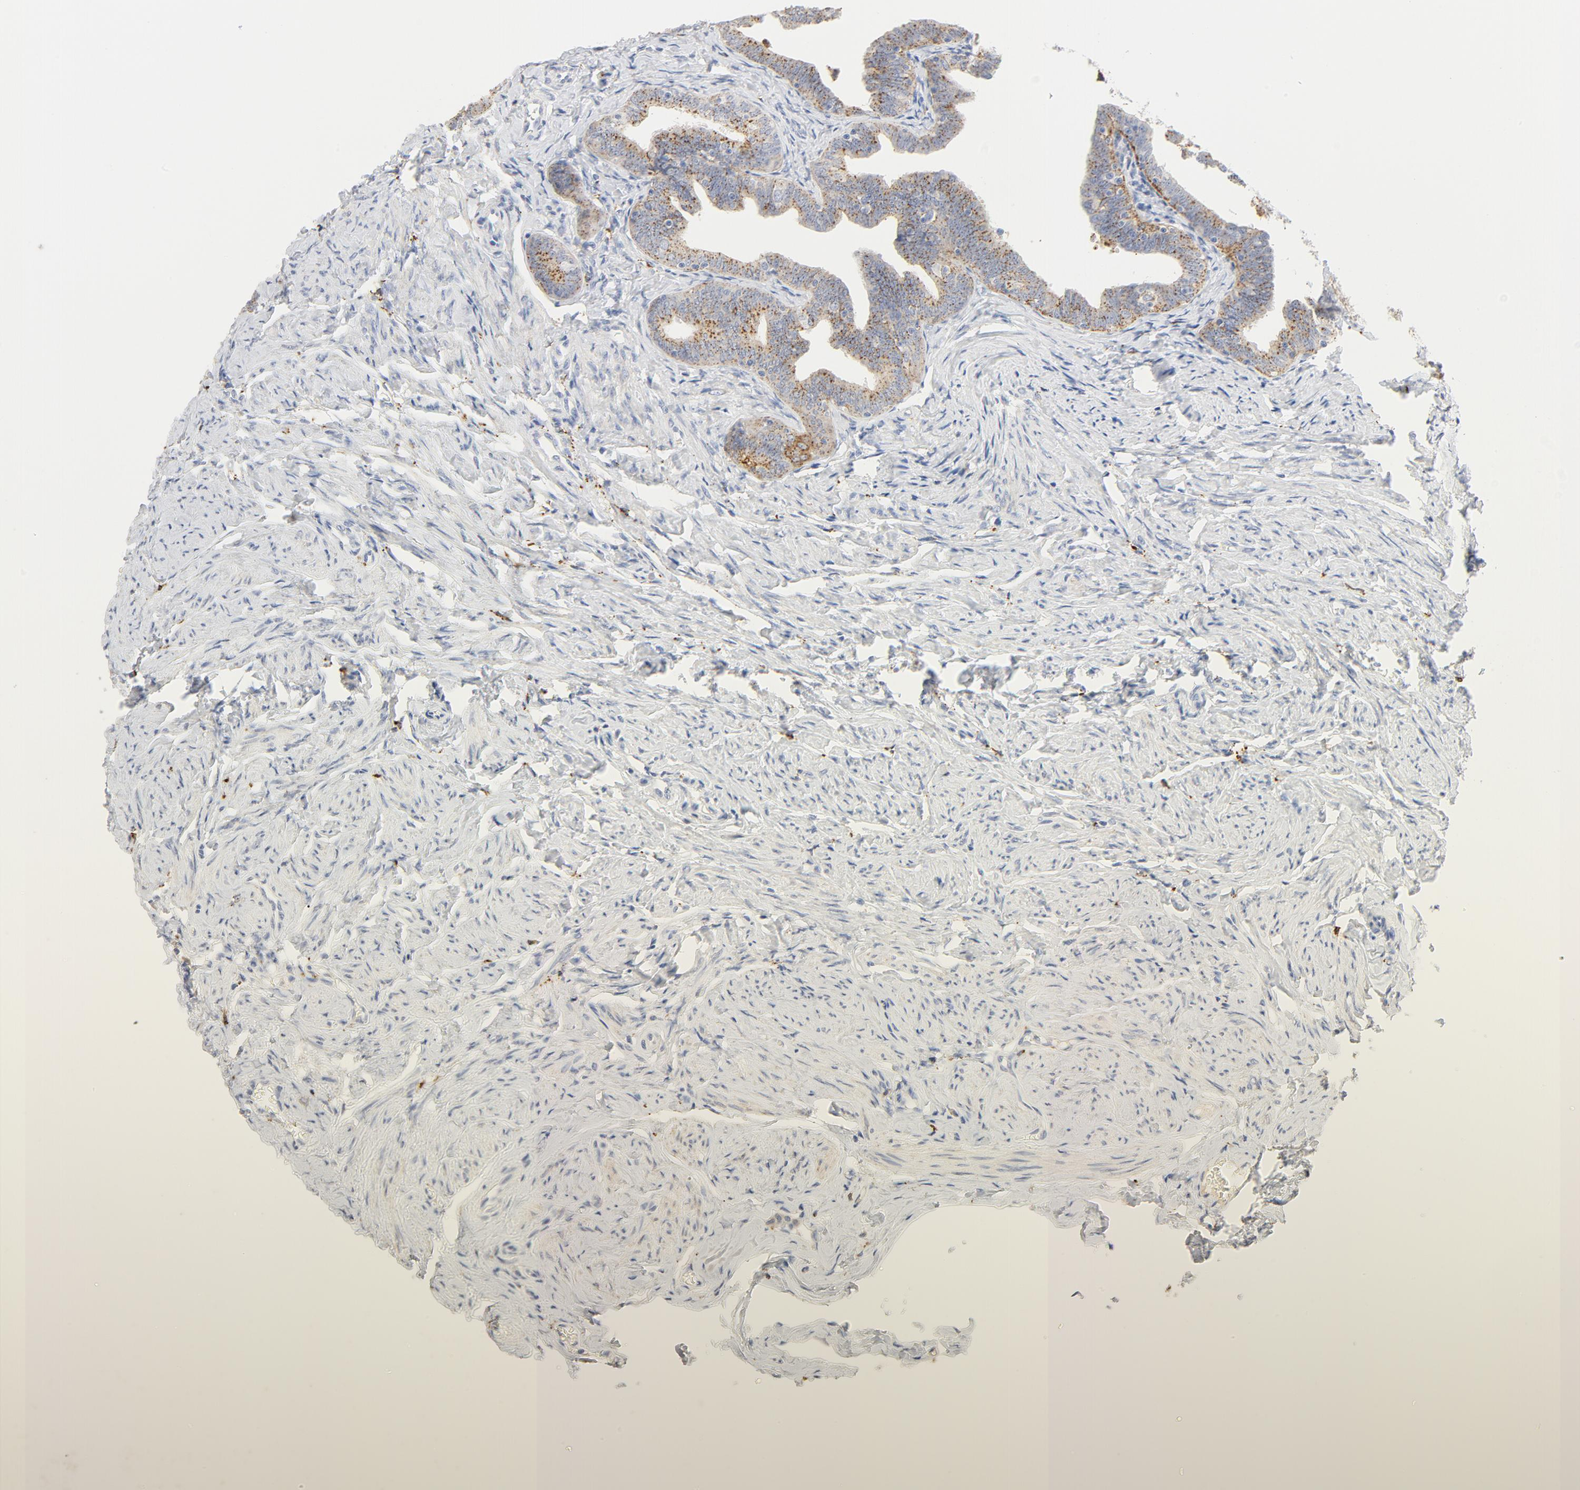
{"staining": {"intensity": "strong", "quantity": ">75%", "location": "cytoplasmic/membranous"}, "tissue": "fallopian tube", "cell_type": "Glandular cells", "image_type": "normal", "snomed": [{"axis": "morphology", "description": "Normal tissue, NOS"}, {"axis": "topography", "description": "Fallopian tube"}, {"axis": "topography", "description": "Ovary"}], "caption": "DAB immunohistochemical staining of benign fallopian tube exhibits strong cytoplasmic/membranous protein positivity in approximately >75% of glandular cells. (Brightfield microscopy of DAB IHC at high magnification).", "gene": "MAGEB17", "patient": {"sex": "female", "age": 69}}